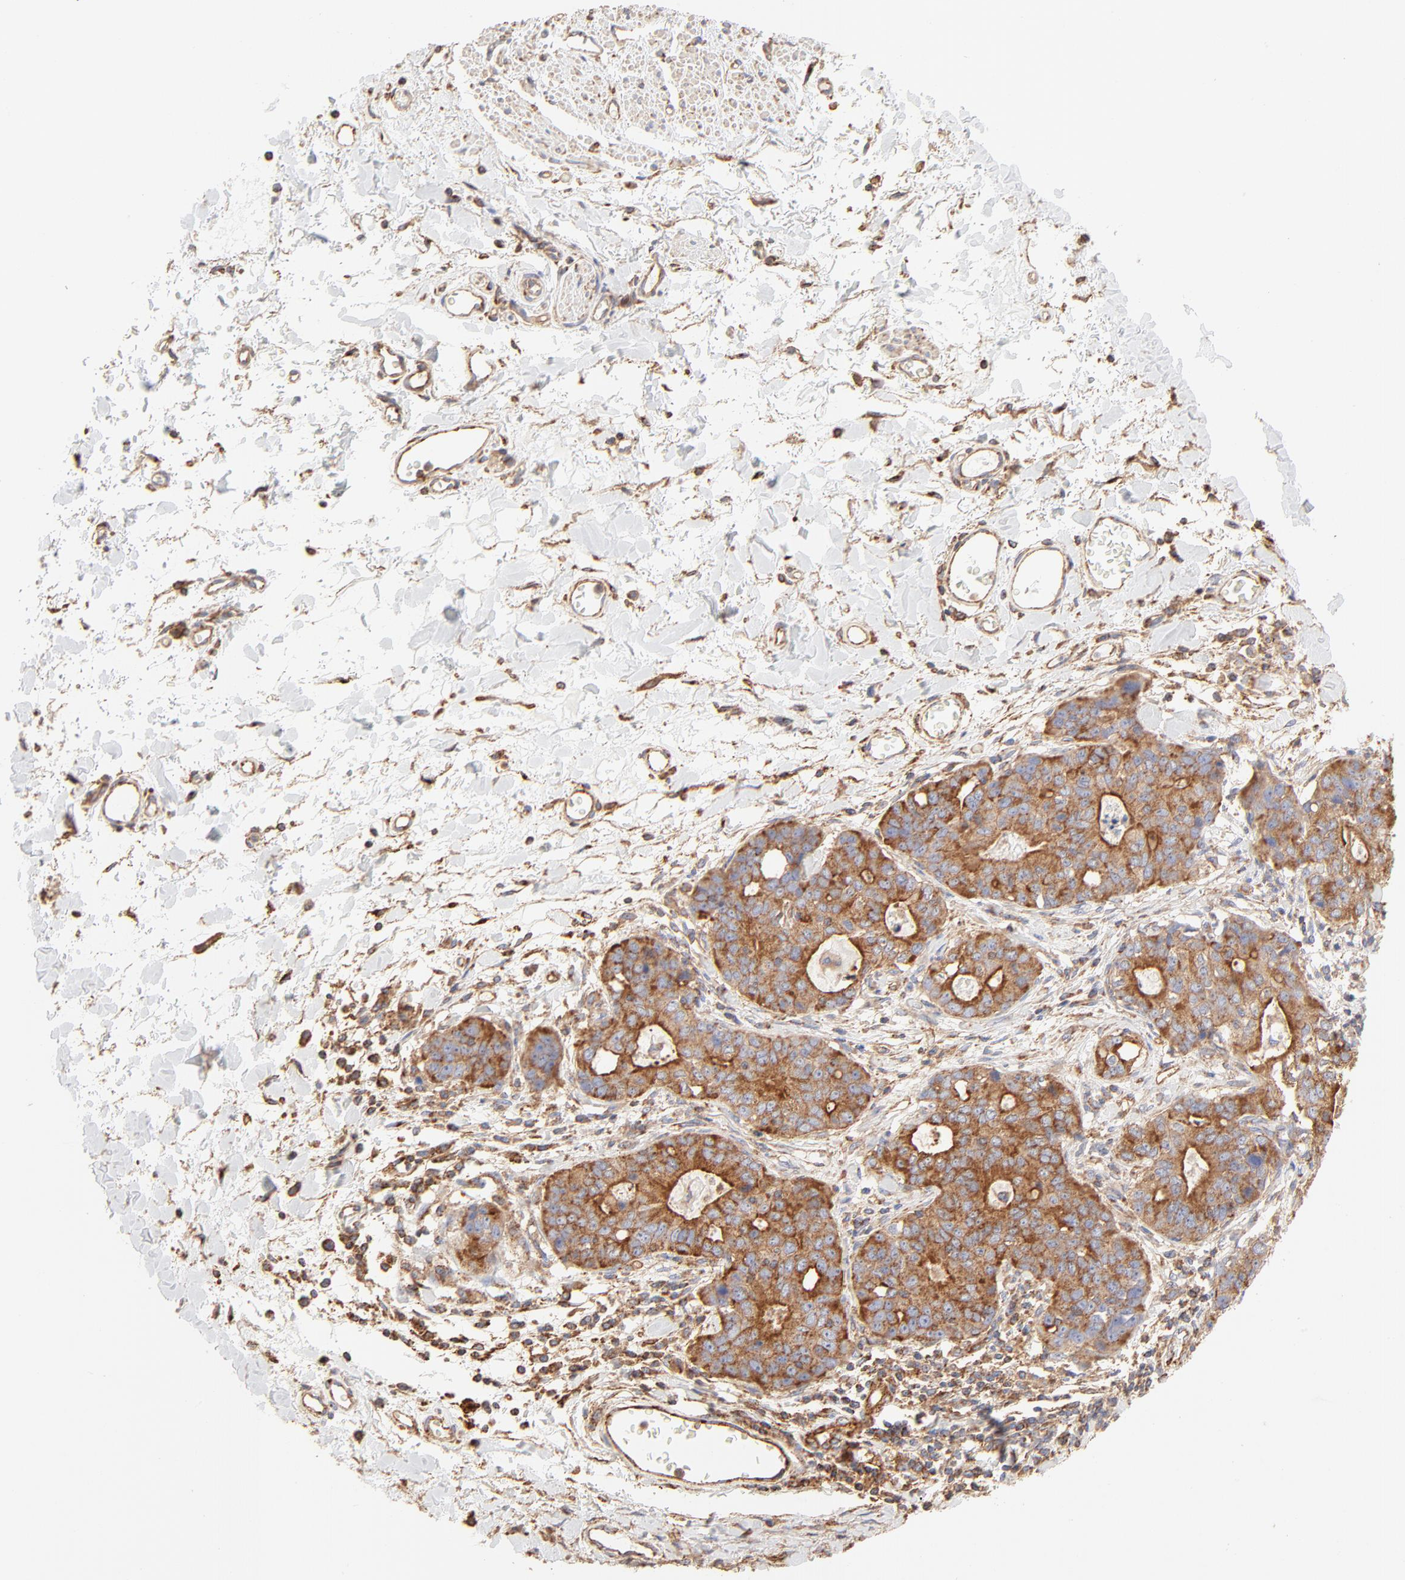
{"staining": {"intensity": "strong", "quantity": ">75%", "location": "cytoplasmic/membranous"}, "tissue": "stomach cancer", "cell_type": "Tumor cells", "image_type": "cancer", "snomed": [{"axis": "morphology", "description": "Adenocarcinoma, NOS"}, {"axis": "topography", "description": "Esophagus"}, {"axis": "topography", "description": "Stomach"}], "caption": "IHC histopathology image of human adenocarcinoma (stomach) stained for a protein (brown), which demonstrates high levels of strong cytoplasmic/membranous staining in about >75% of tumor cells.", "gene": "CLTB", "patient": {"sex": "male", "age": 74}}